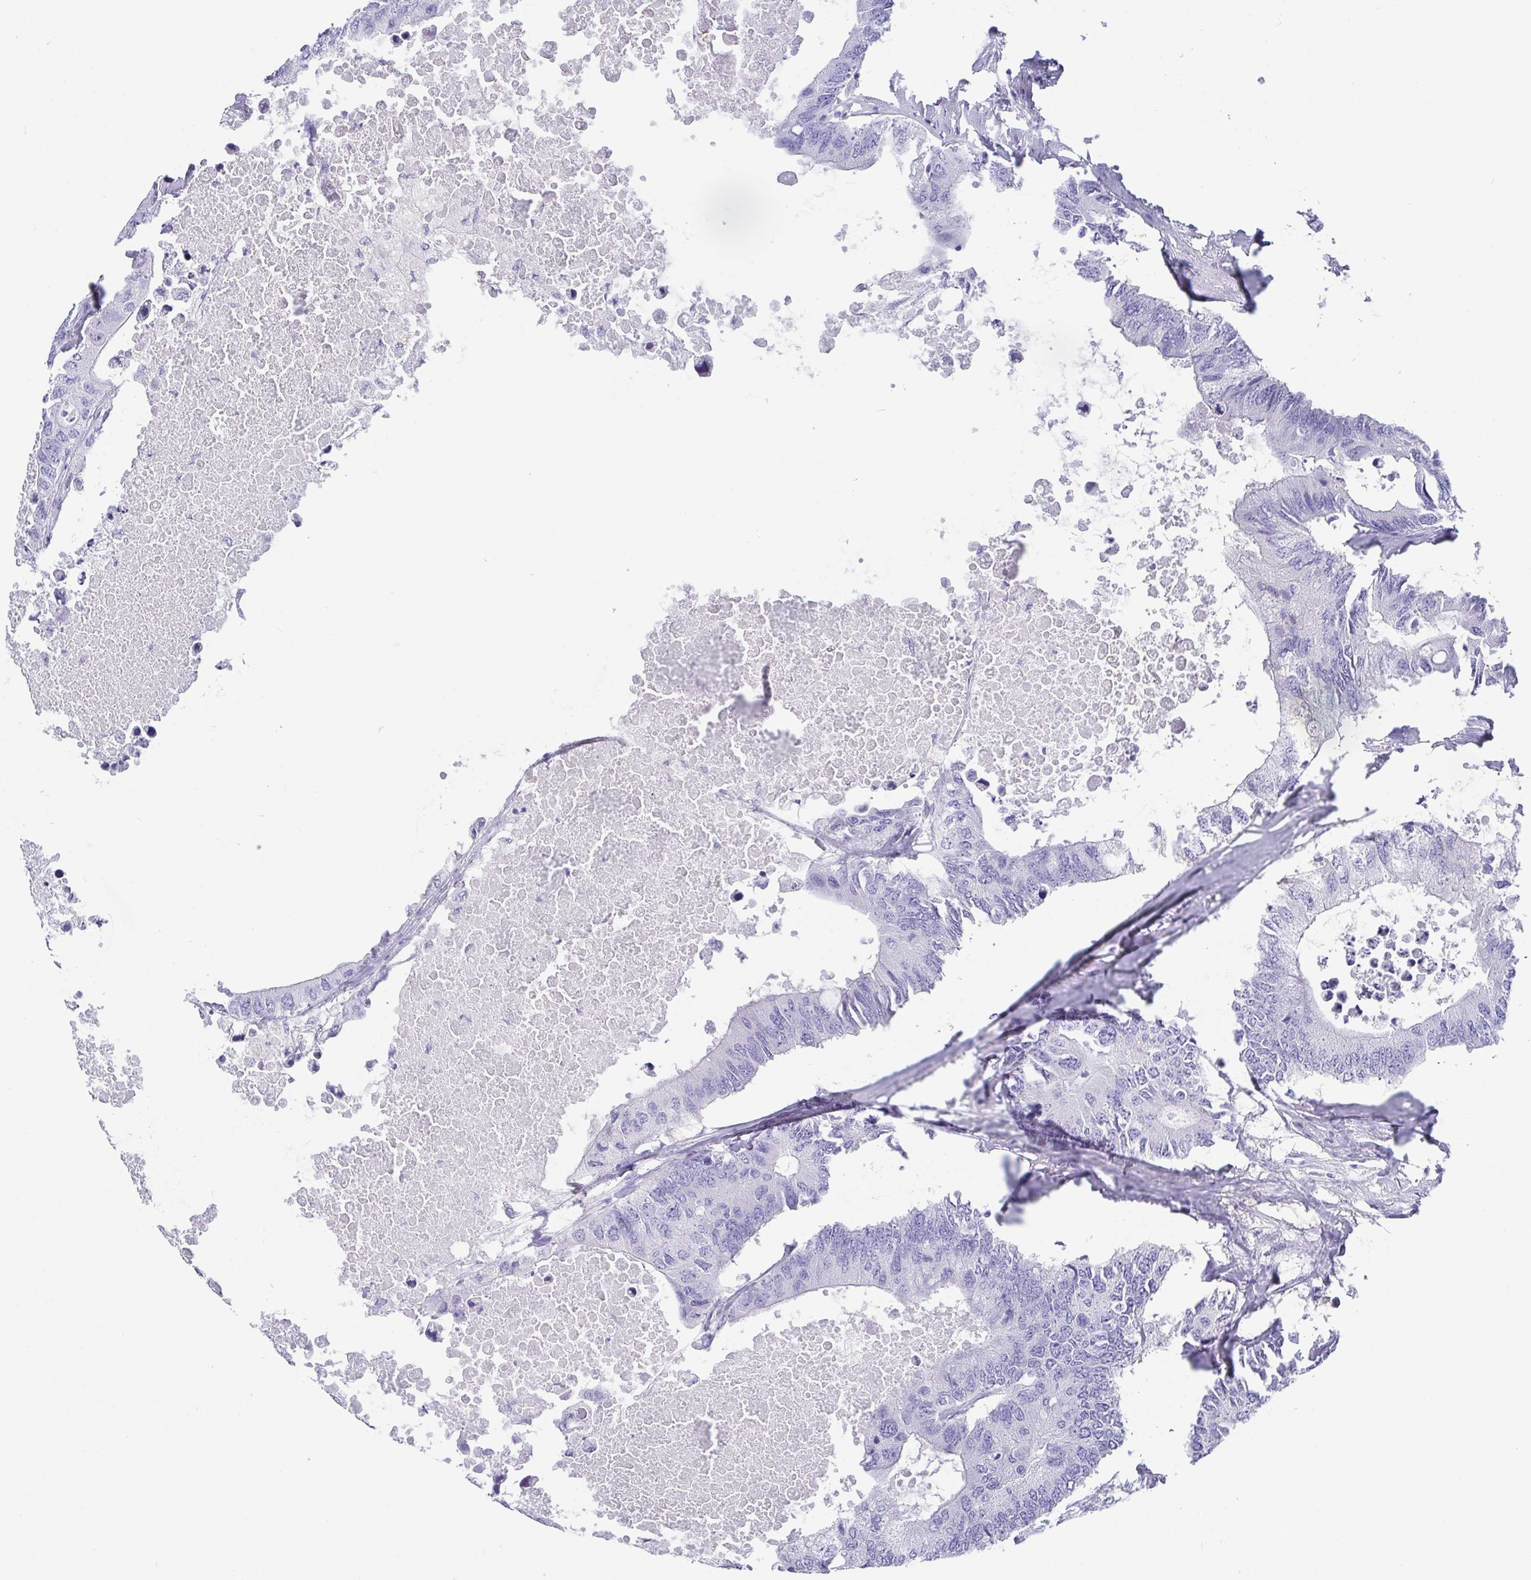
{"staining": {"intensity": "negative", "quantity": "none", "location": "none"}, "tissue": "colorectal cancer", "cell_type": "Tumor cells", "image_type": "cancer", "snomed": [{"axis": "morphology", "description": "Adenocarcinoma, NOS"}, {"axis": "topography", "description": "Colon"}], "caption": "An immunohistochemistry histopathology image of colorectal cancer (adenocarcinoma) is shown. There is no staining in tumor cells of colorectal cancer (adenocarcinoma).", "gene": "SCGN", "patient": {"sex": "male", "age": 71}}